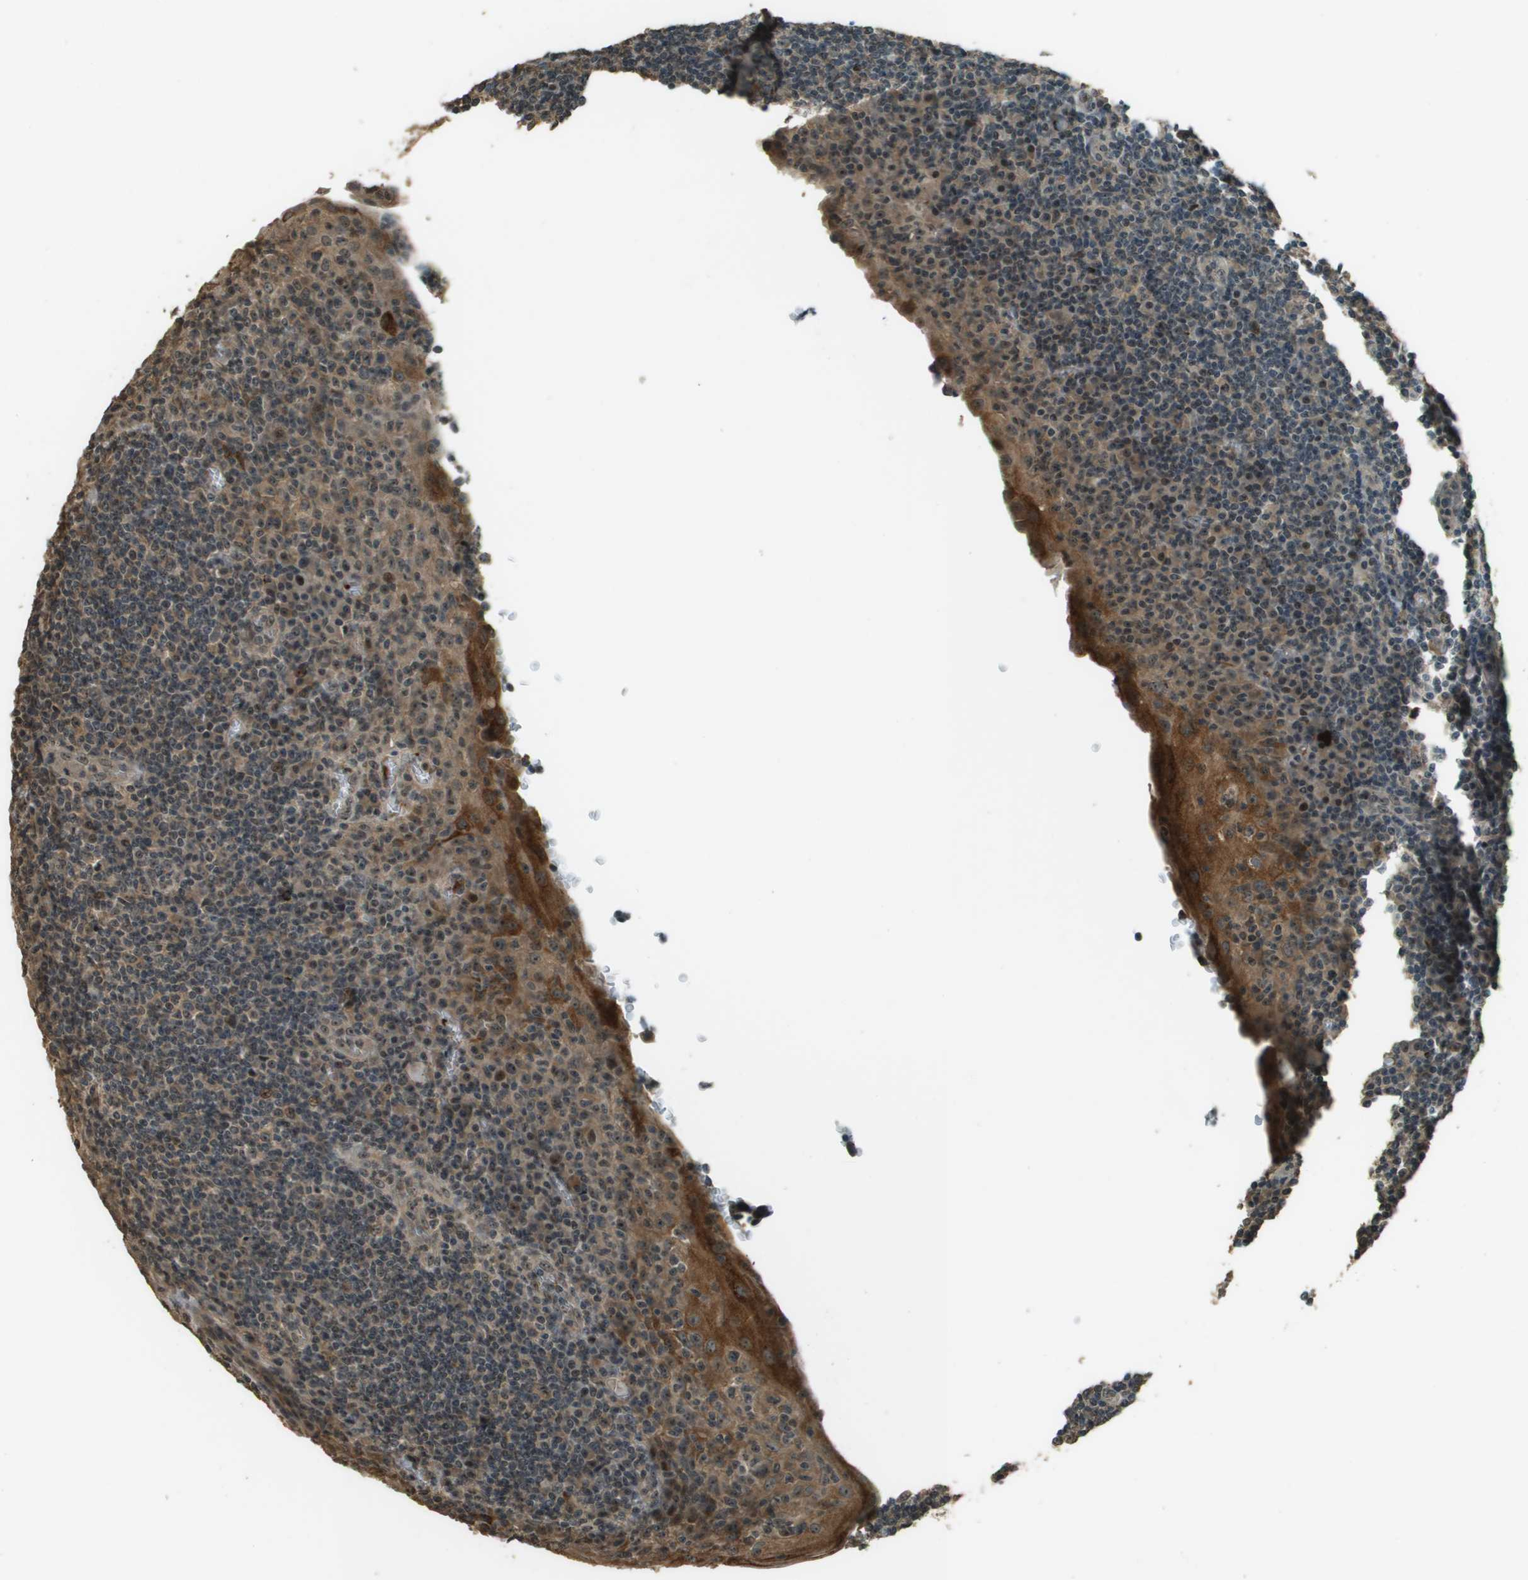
{"staining": {"intensity": "weak", "quantity": ">75%", "location": "cytoplasmic/membranous"}, "tissue": "tonsil", "cell_type": "Germinal center cells", "image_type": "normal", "snomed": [{"axis": "morphology", "description": "Normal tissue, NOS"}, {"axis": "topography", "description": "Tonsil"}], "caption": "A photomicrograph showing weak cytoplasmic/membranous staining in about >75% of germinal center cells in unremarkable tonsil, as visualized by brown immunohistochemical staining.", "gene": "SDC3", "patient": {"sex": "male", "age": 37}}